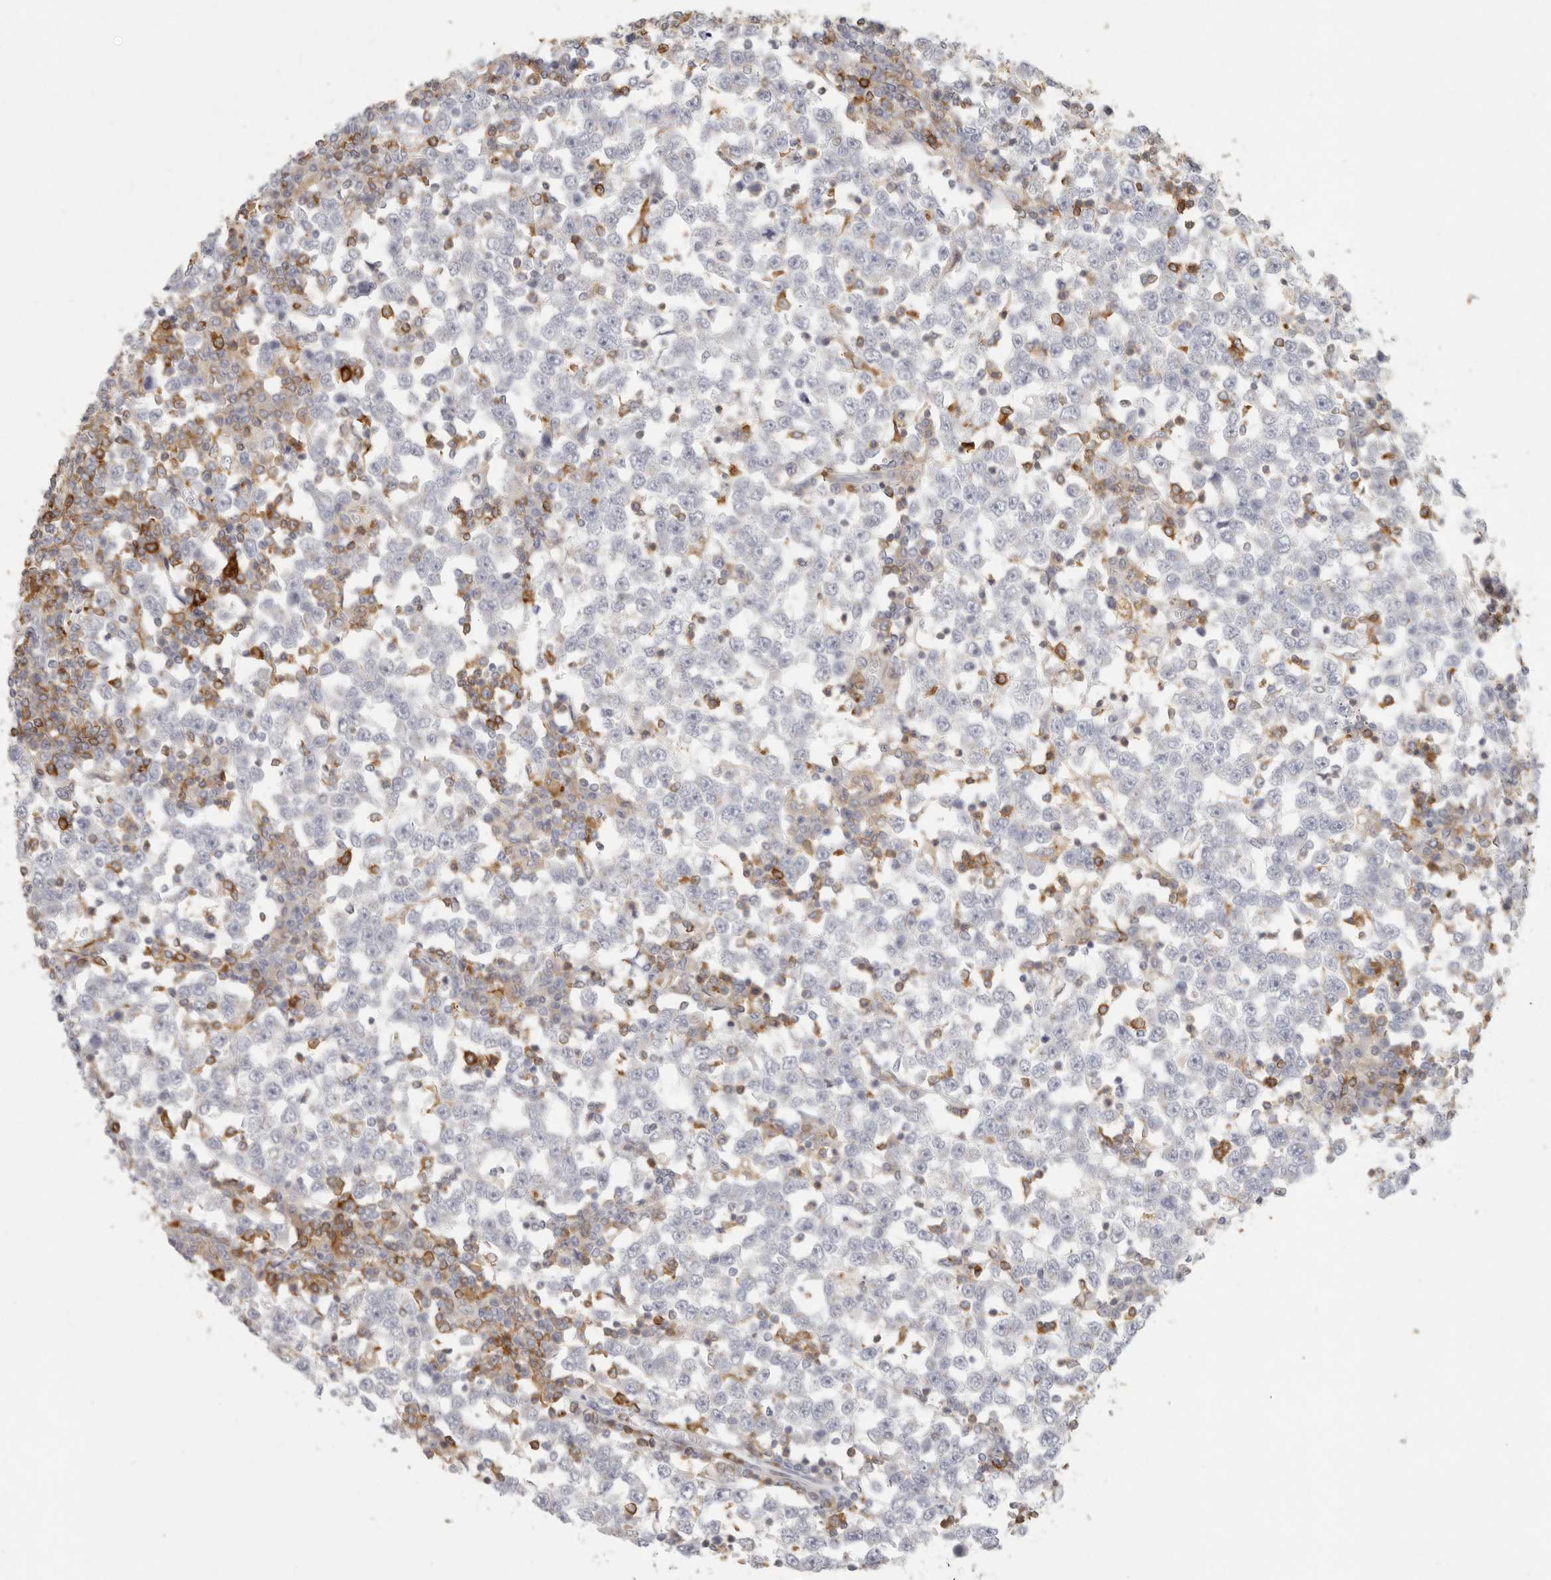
{"staining": {"intensity": "negative", "quantity": "none", "location": "none"}, "tissue": "testis cancer", "cell_type": "Tumor cells", "image_type": "cancer", "snomed": [{"axis": "morphology", "description": "Seminoma, NOS"}, {"axis": "topography", "description": "Testis"}], "caption": "DAB (3,3'-diaminobenzidine) immunohistochemical staining of testis seminoma demonstrates no significant expression in tumor cells.", "gene": "NIBAN1", "patient": {"sex": "male", "age": 65}}